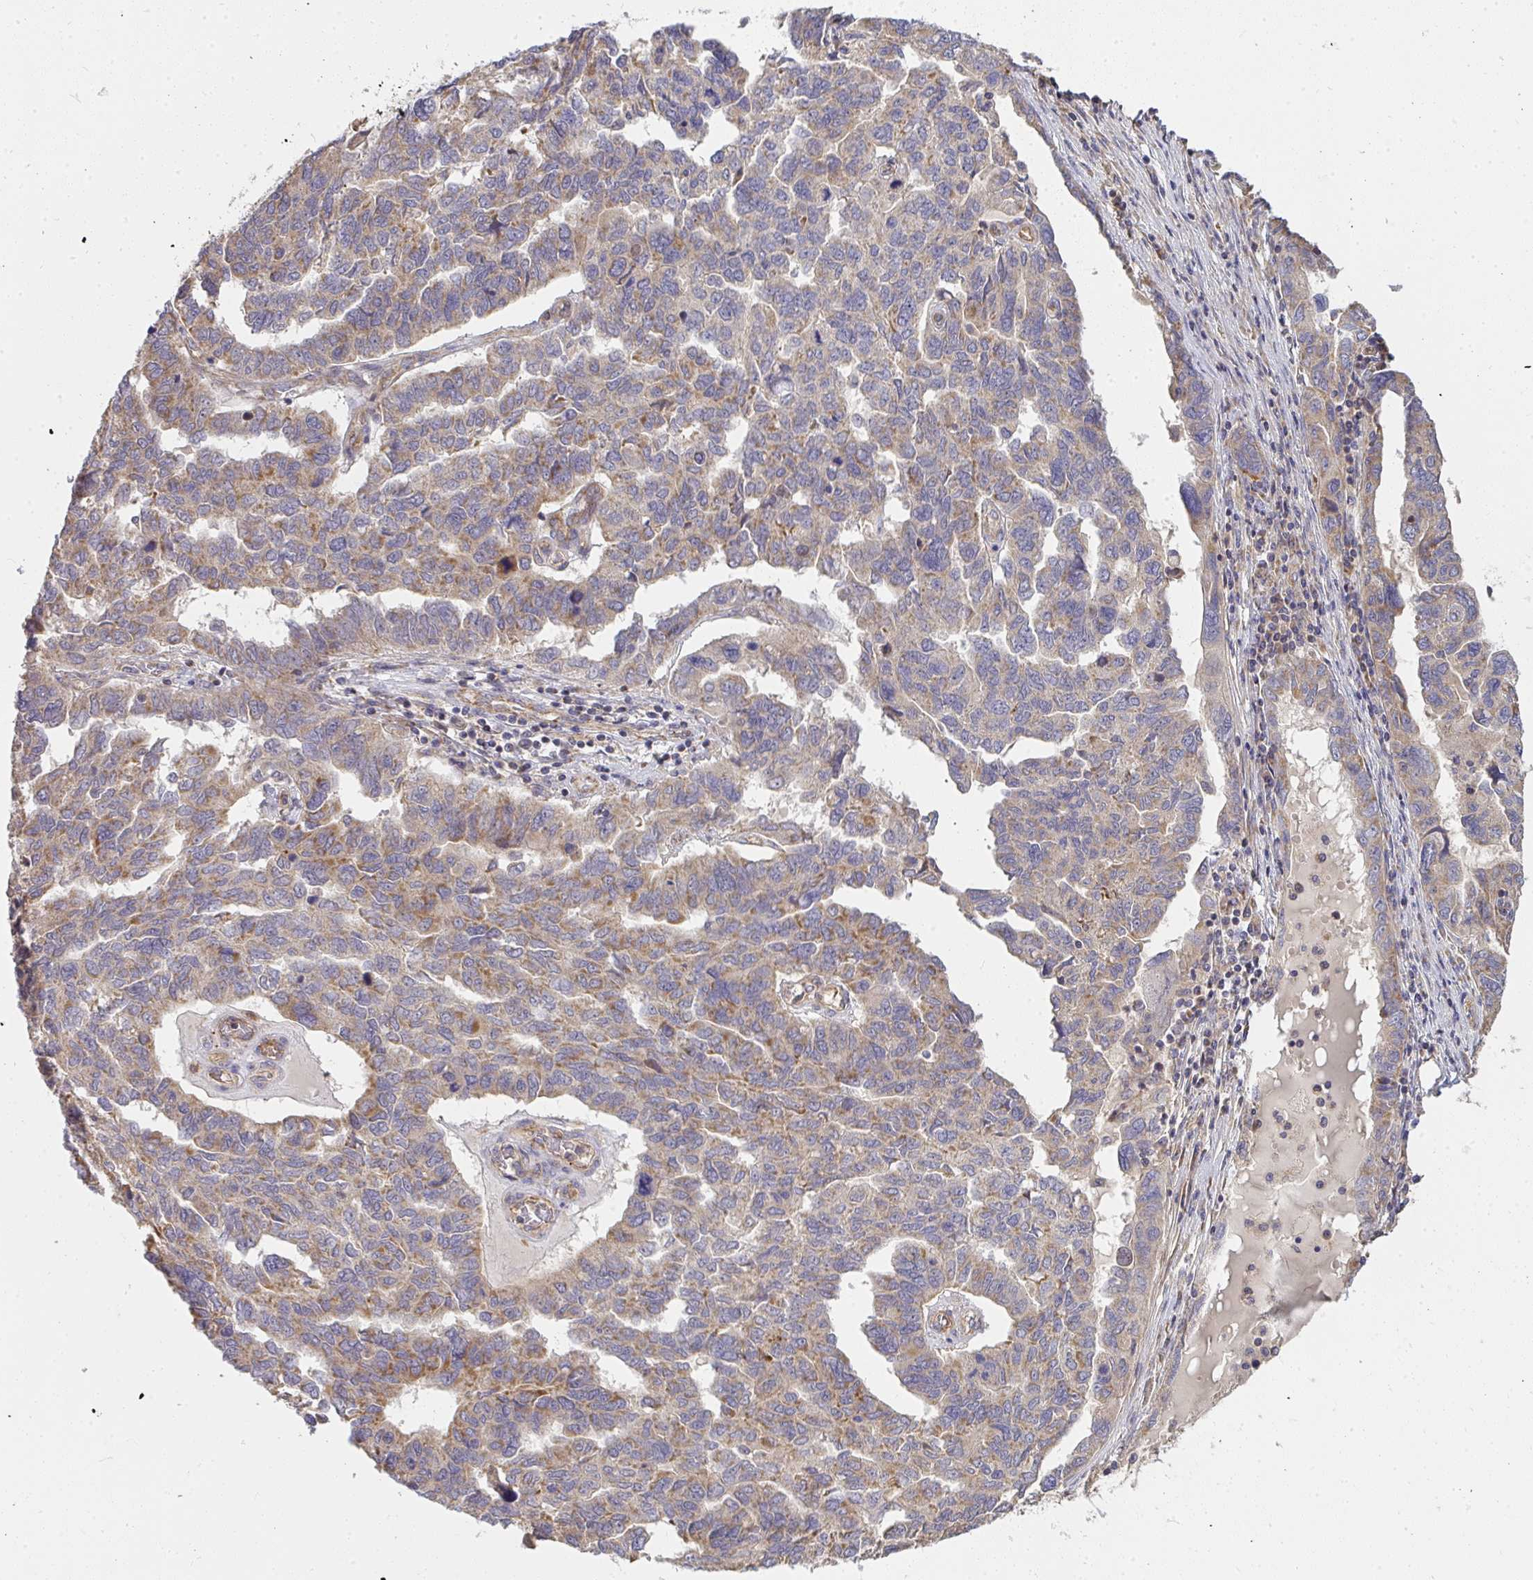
{"staining": {"intensity": "weak", "quantity": ">75%", "location": "cytoplasmic/membranous"}, "tissue": "ovarian cancer", "cell_type": "Tumor cells", "image_type": "cancer", "snomed": [{"axis": "morphology", "description": "Cystadenocarcinoma, serous, NOS"}, {"axis": "topography", "description": "Ovary"}], "caption": "An image of human serous cystadenocarcinoma (ovarian) stained for a protein shows weak cytoplasmic/membranous brown staining in tumor cells.", "gene": "B4GALT6", "patient": {"sex": "female", "age": 64}}